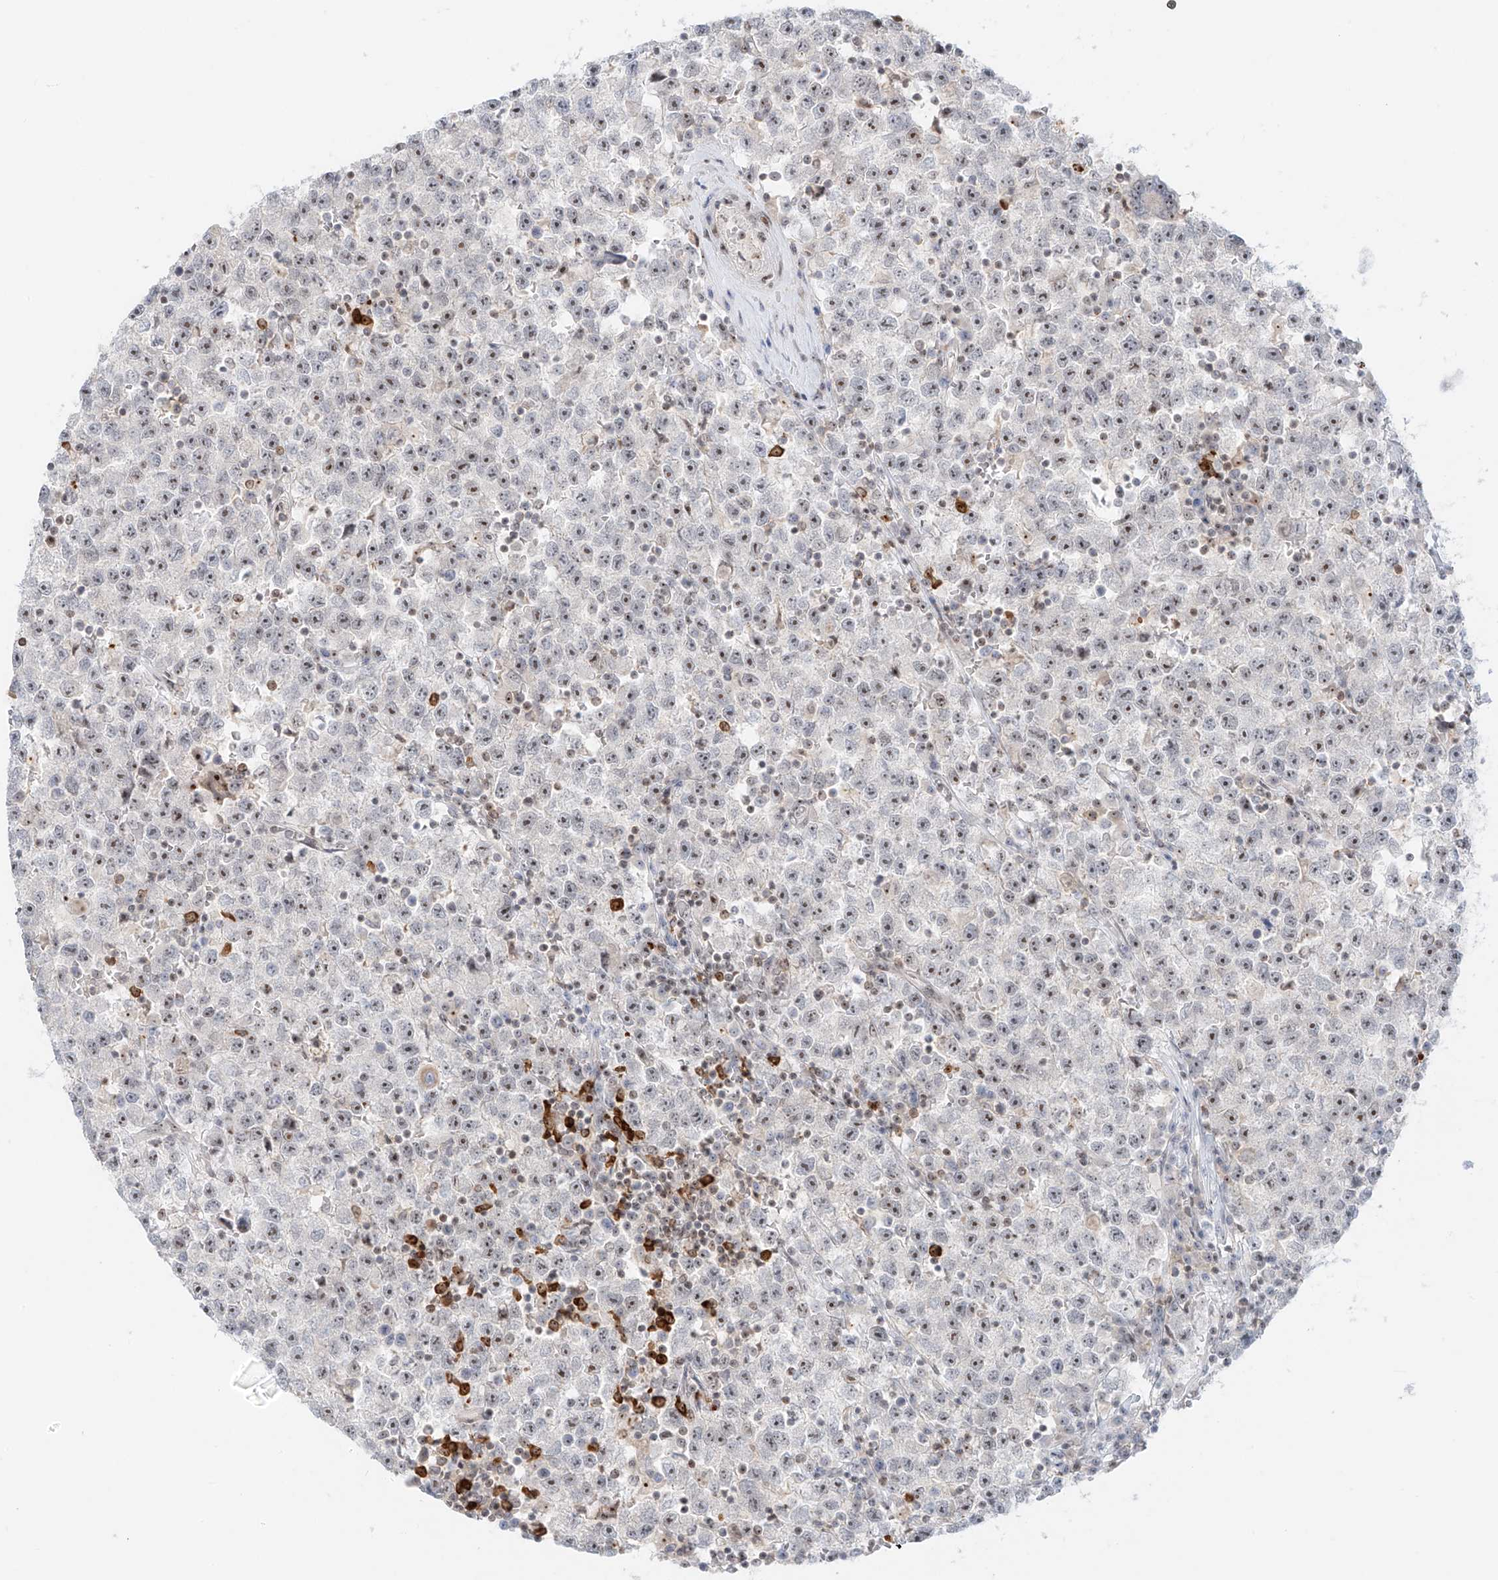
{"staining": {"intensity": "weak", "quantity": "<25%", "location": "cytoplasmic/membranous"}, "tissue": "testis cancer", "cell_type": "Tumor cells", "image_type": "cancer", "snomed": [{"axis": "morphology", "description": "Seminoma, NOS"}, {"axis": "topography", "description": "Testis"}], "caption": "High magnification brightfield microscopy of testis cancer (seminoma) stained with DAB (3,3'-diaminobenzidine) (brown) and counterstained with hematoxylin (blue): tumor cells show no significant positivity.", "gene": "ZNF512", "patient": {"sex": "male", "age": 22}}